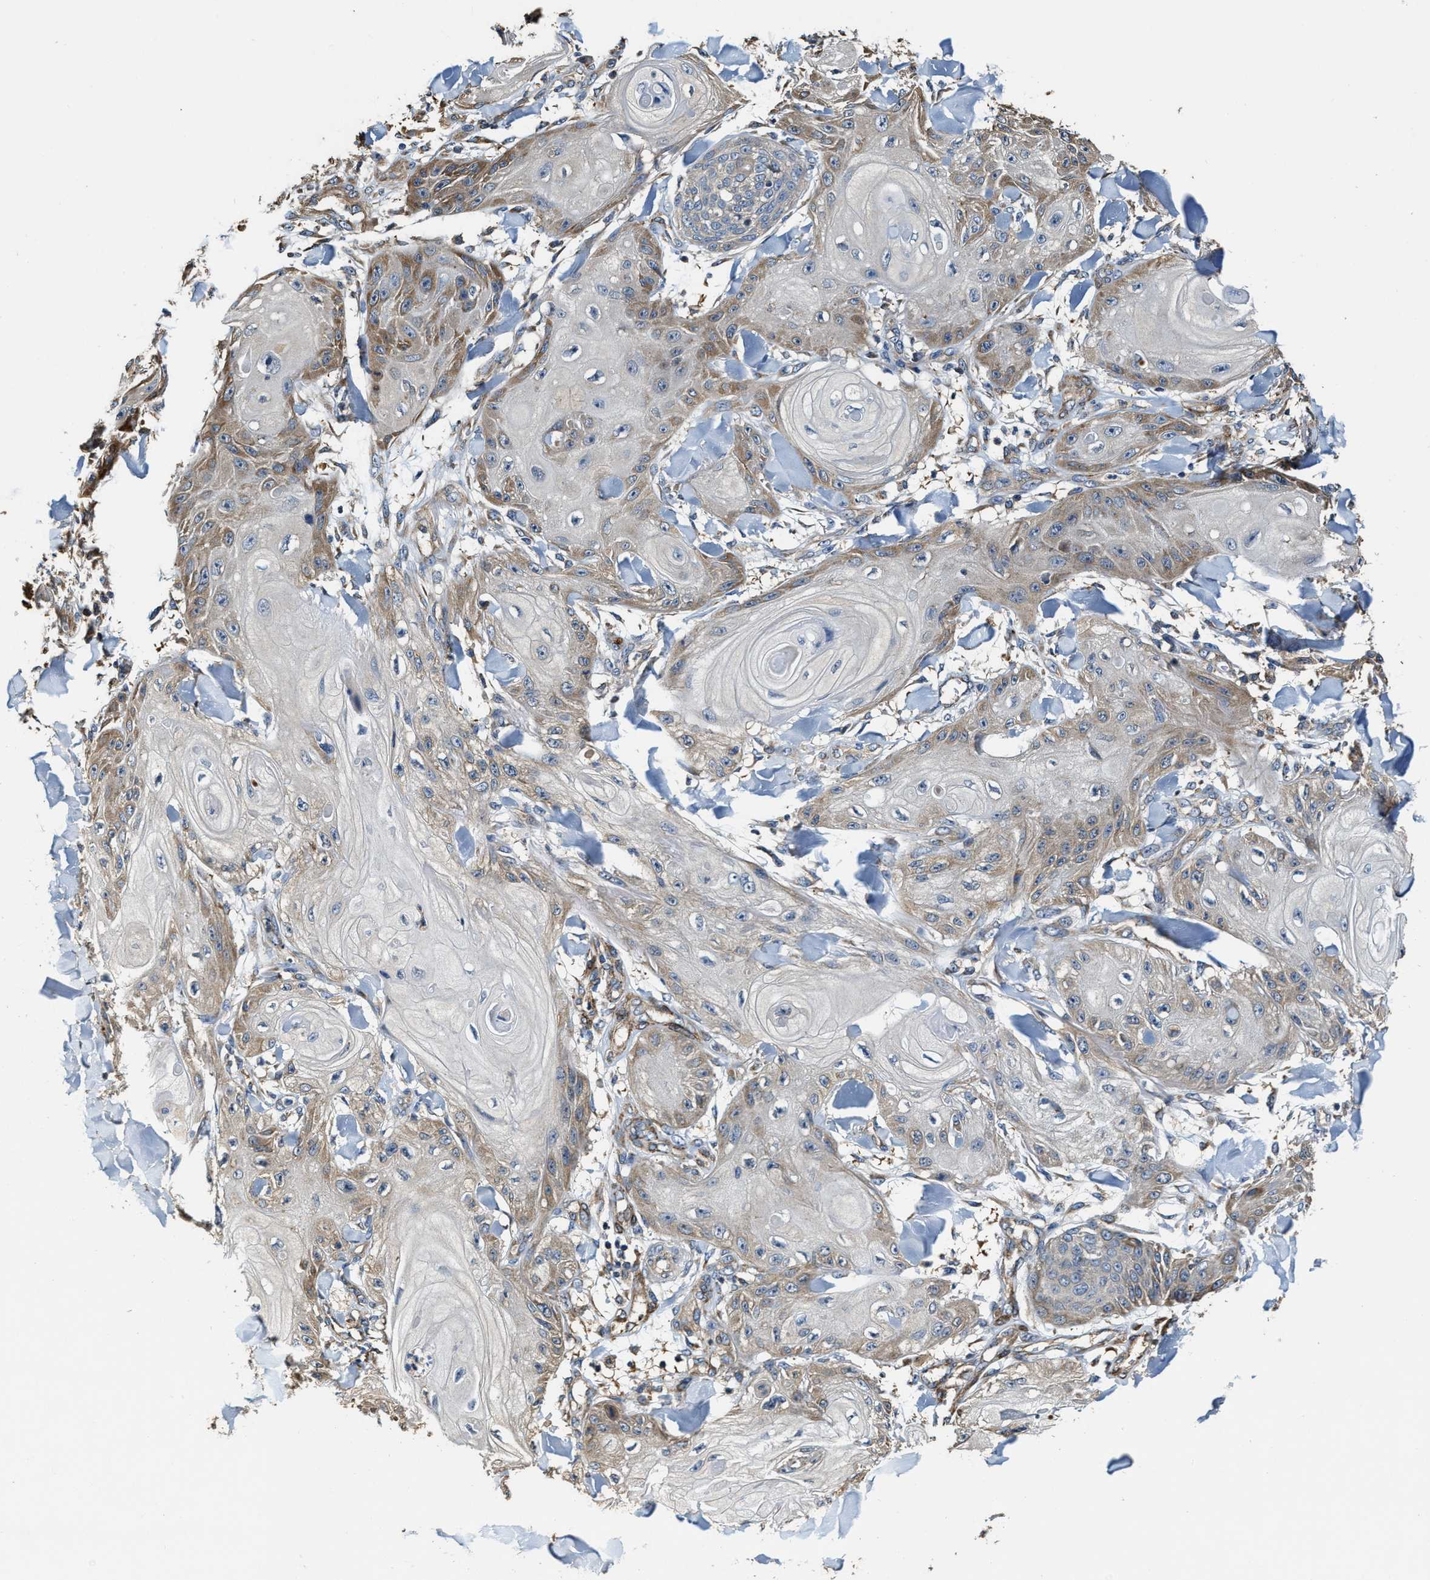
{"staining": {"intensity": "moderate", "quantity": "25%-75%", "location": "cytoplasmic/membranous"}, "tissue": "skin cancer", "cell_type": "Tumor cells", "image_type": "cancer", "snomed": [{"axis": "morphology", "description": "Squamous cell carcinoma, NOS"}, {"axis": "topography", "description": "Skin"}], "caption": "DAB (3,3'-diaminobenzidine) immunohistochemical staining of skin cancer (squamous cell carcinoma) reveals moderate cytoplasmic/membranous protein positivity in about 25%-75% of tumor cells. Using DAB (brown) and hematoxylin (blue) stains, captured at high magnification using brightfield microscopy.", "gene": "GFRA3", "patient": {"sex": "male", "age": 74}}